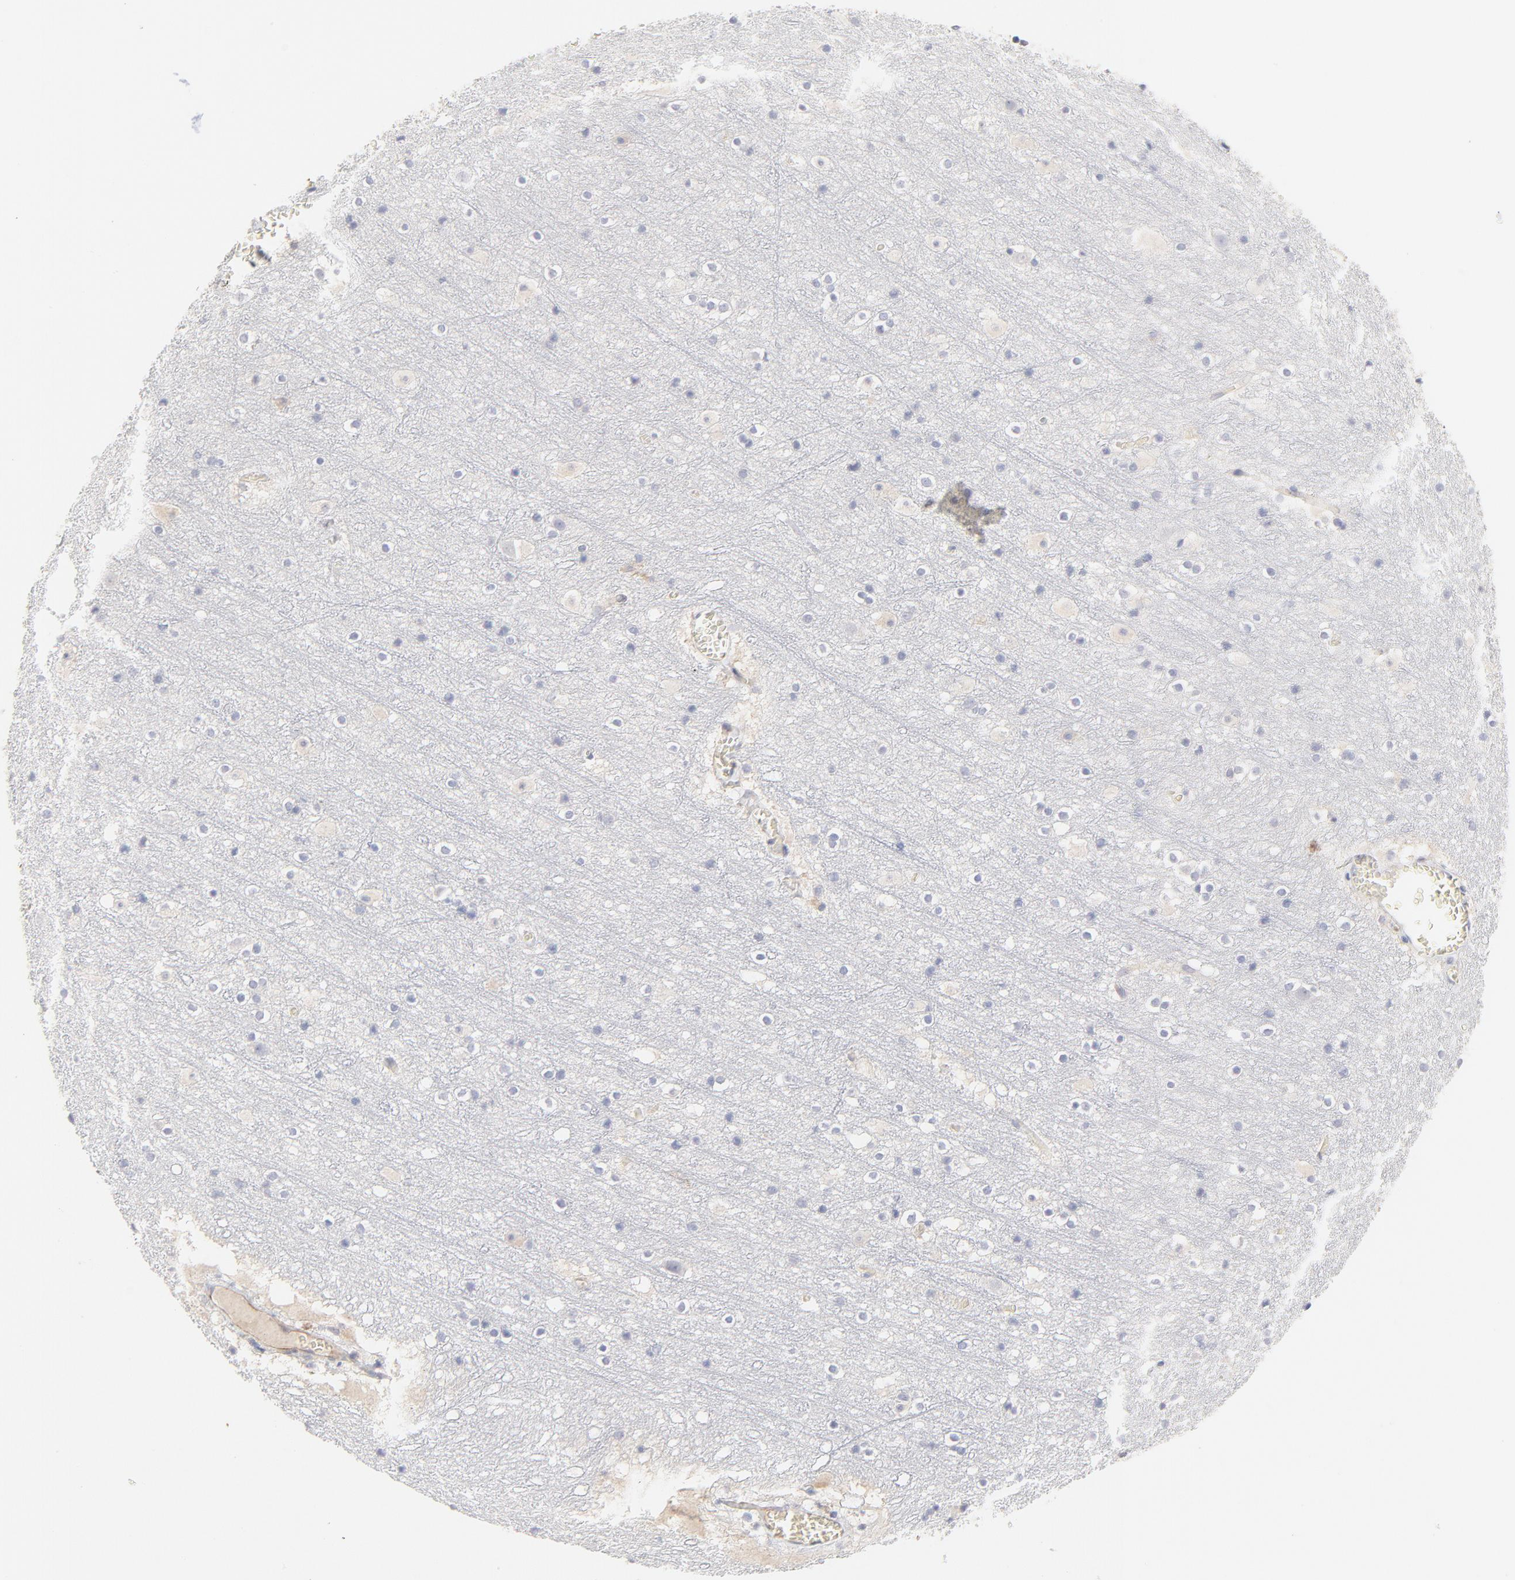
{"staining": {"intensity": "negative", "quantity": "none", "location": "none"}, "tissue": "cerebral cortex", "cell_type": "Endothelial cells", "image_type": "normal", "snomed": [{"axis": "morphology", "description": "Normal tissue, NOS"}, {"axis": "topography", "description": "Cerebral cortex"}], "caption": "Benign cerebral cortex was stained to show a protein in brown. There is no significant positivity in endothelial cells. (Stains: DAB immunohistochemistry with hematoxylin counter stain, Microscopy: brightfield microscopy at high magnification).", "gene": "ELF3", "patient": {"sex": "male", "age": 45}}